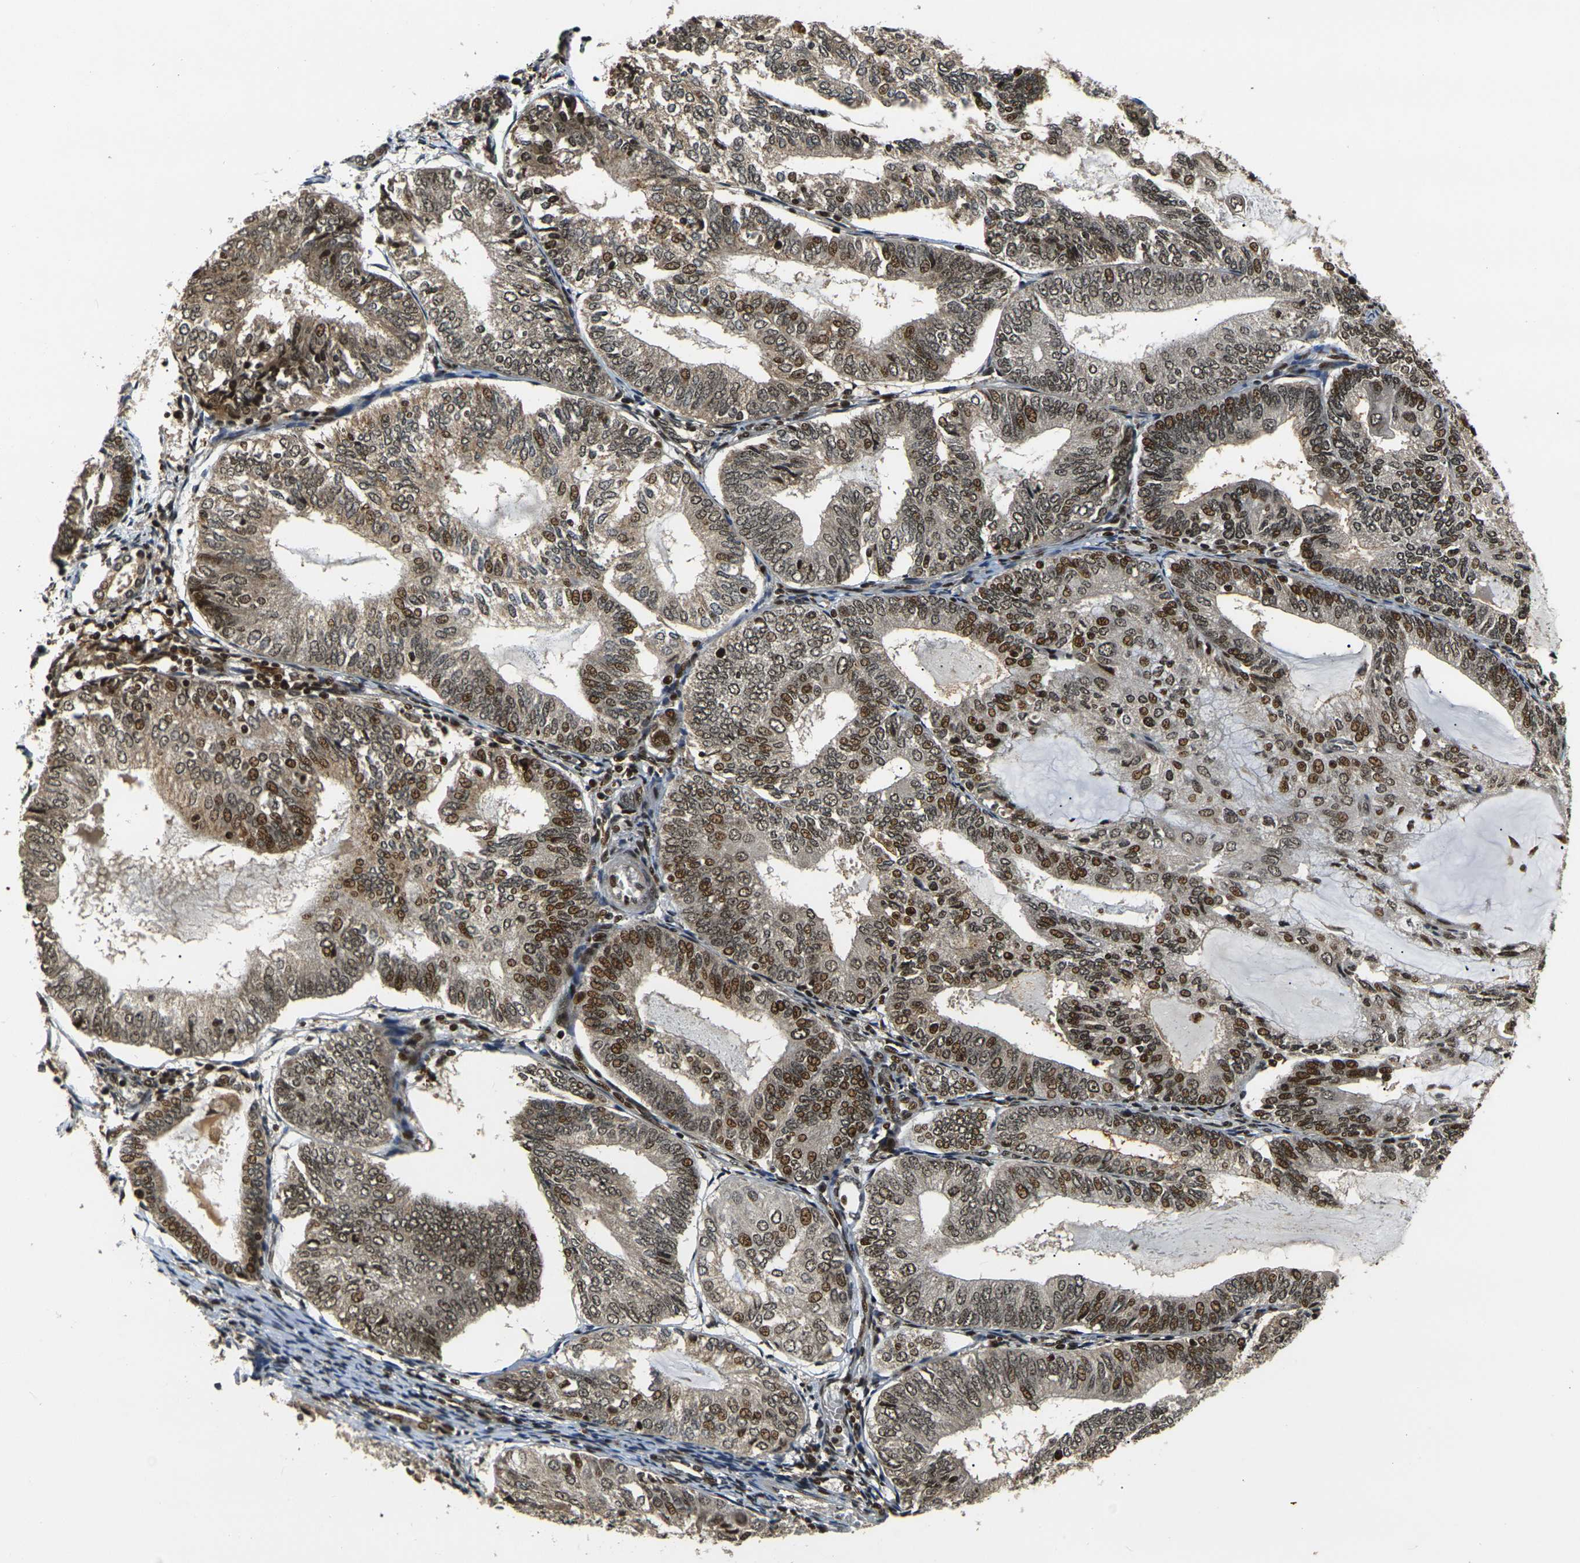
{"staining": {"intensity": "moderate", "quantity": ">75%", "location": "cytoplasmic/membranous,nuclear"}, "tissue": "endometrial cancer", "cell_type": "Tumor cells", "image_type": "cancer", "snomed": [{"axis": "morphology", "description": "Adenocarcinoma, NOS"}, {"axis": "topography", "description": "Endometrium"}], "caption": "The immunohistochemical stain labels moderate cytoplasmic/membranous and nuclear staining in tumor cells of adenocarcinoma (endometrial) tissue. The staining was performed using DAB (3,3'-diaminobenzidine), with brown indicating positive protein expression. Nuclei are stained blue with hematoxylin.", "gene": "ACTL6A", "patient": {"sex": "female", "age": 81}}